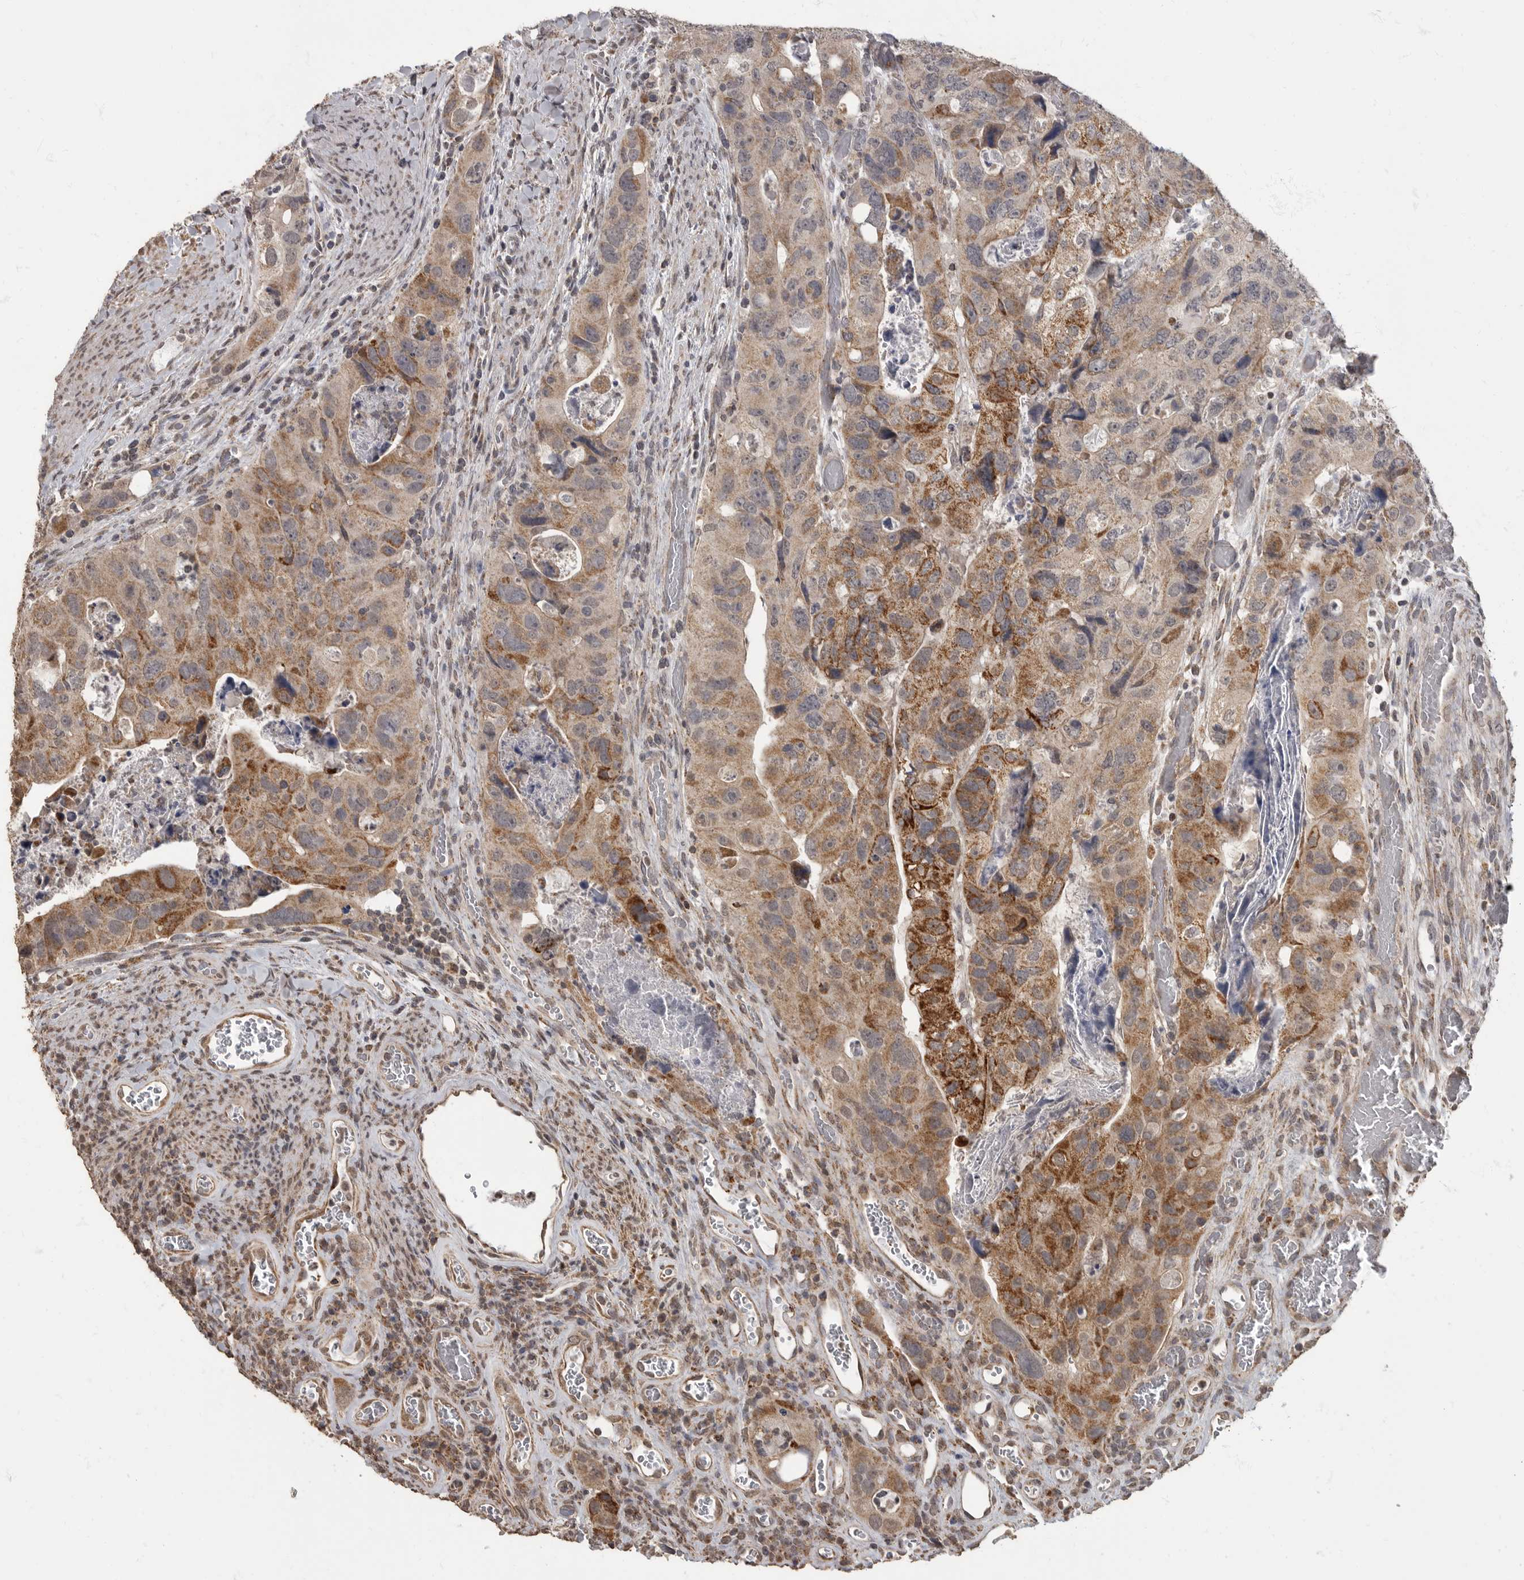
{"staining": {"intensity": "moderate", "quantity": ">75%", "location": "cytoplasmic/membranous"}, "tissue": "colorectal cancer", "cell_type": "Tumor cells", "image_type": "cancer", "snomed": [{"axis": "morphology", "description": "Adenocarcinoma, NOS"}, {"axis": "topography", "description": "Rectum"}], "caption": "Tumor cells show medium levels of moderate cytoplasmic/membranous staining in approximately >75% of cells in adenocarcinoma (colorectal). (DAB (3,3'-diaminobenzidine) IHC with brightfield microscopy, high magnification).", "gene": "MAFG", "patient": {"sex": "male", "age": 59}}